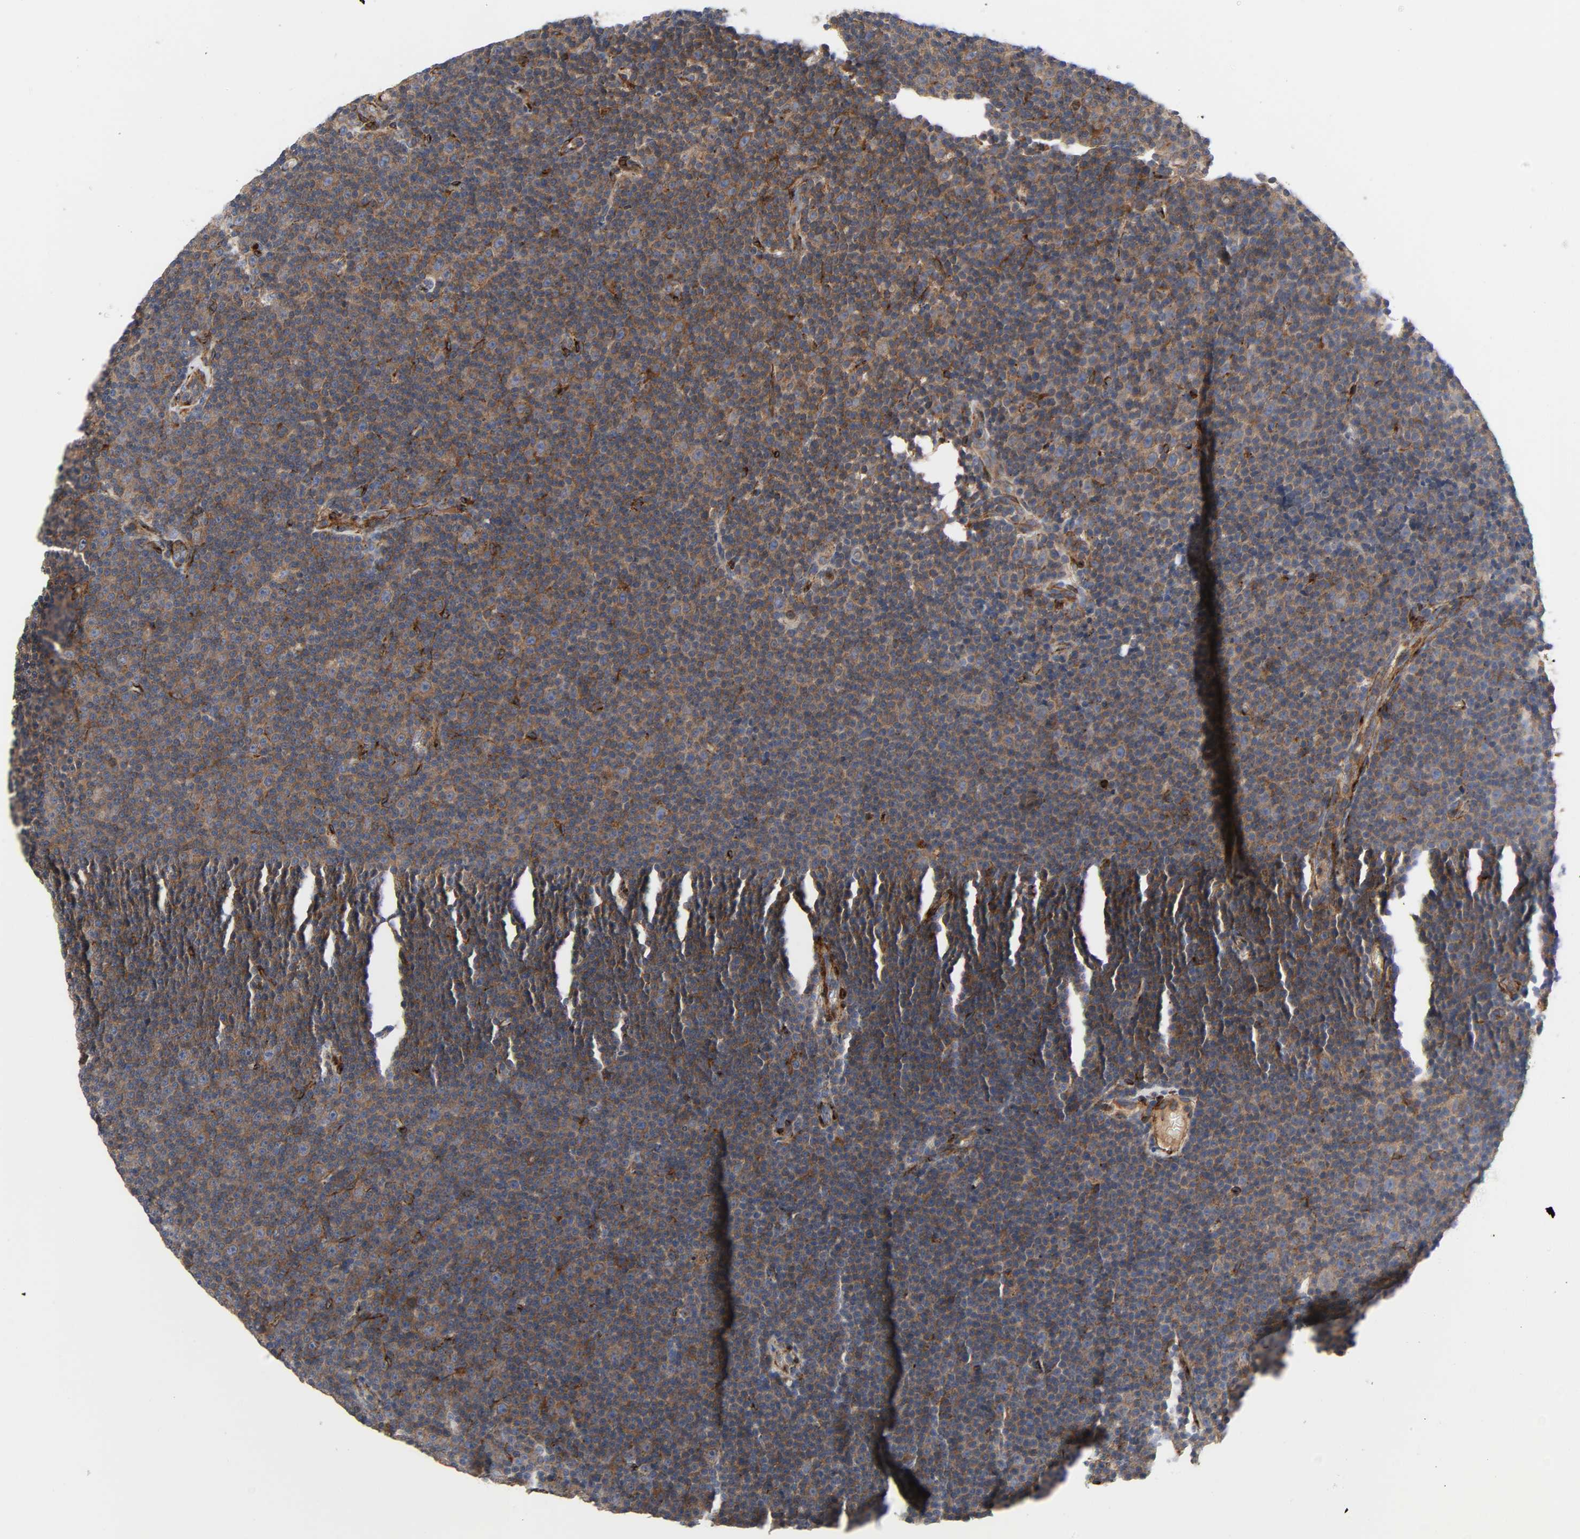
{"staining": {"intensity": "moderate", "quantity": ">75%", "location": "cytoplasmic/membranous"}, "tissue": "lymphoma", "cell_type": "Tumor cells", "image_type": "cancer", "snomed": [{"axis": "morphology", "description": "Malignant lymphoma, non-Hodgkin's type, Low grade"}, {"axis": "topography", "description": "Lymph node"}], "caption": "A photomicrograph of lymphoma stained for a protein demonstrates moderate cytoplasmic/membranous brown staining in tumor cells.", "gene": "ARHGAP1", "patient": {"sex": "female", "age": 67}}